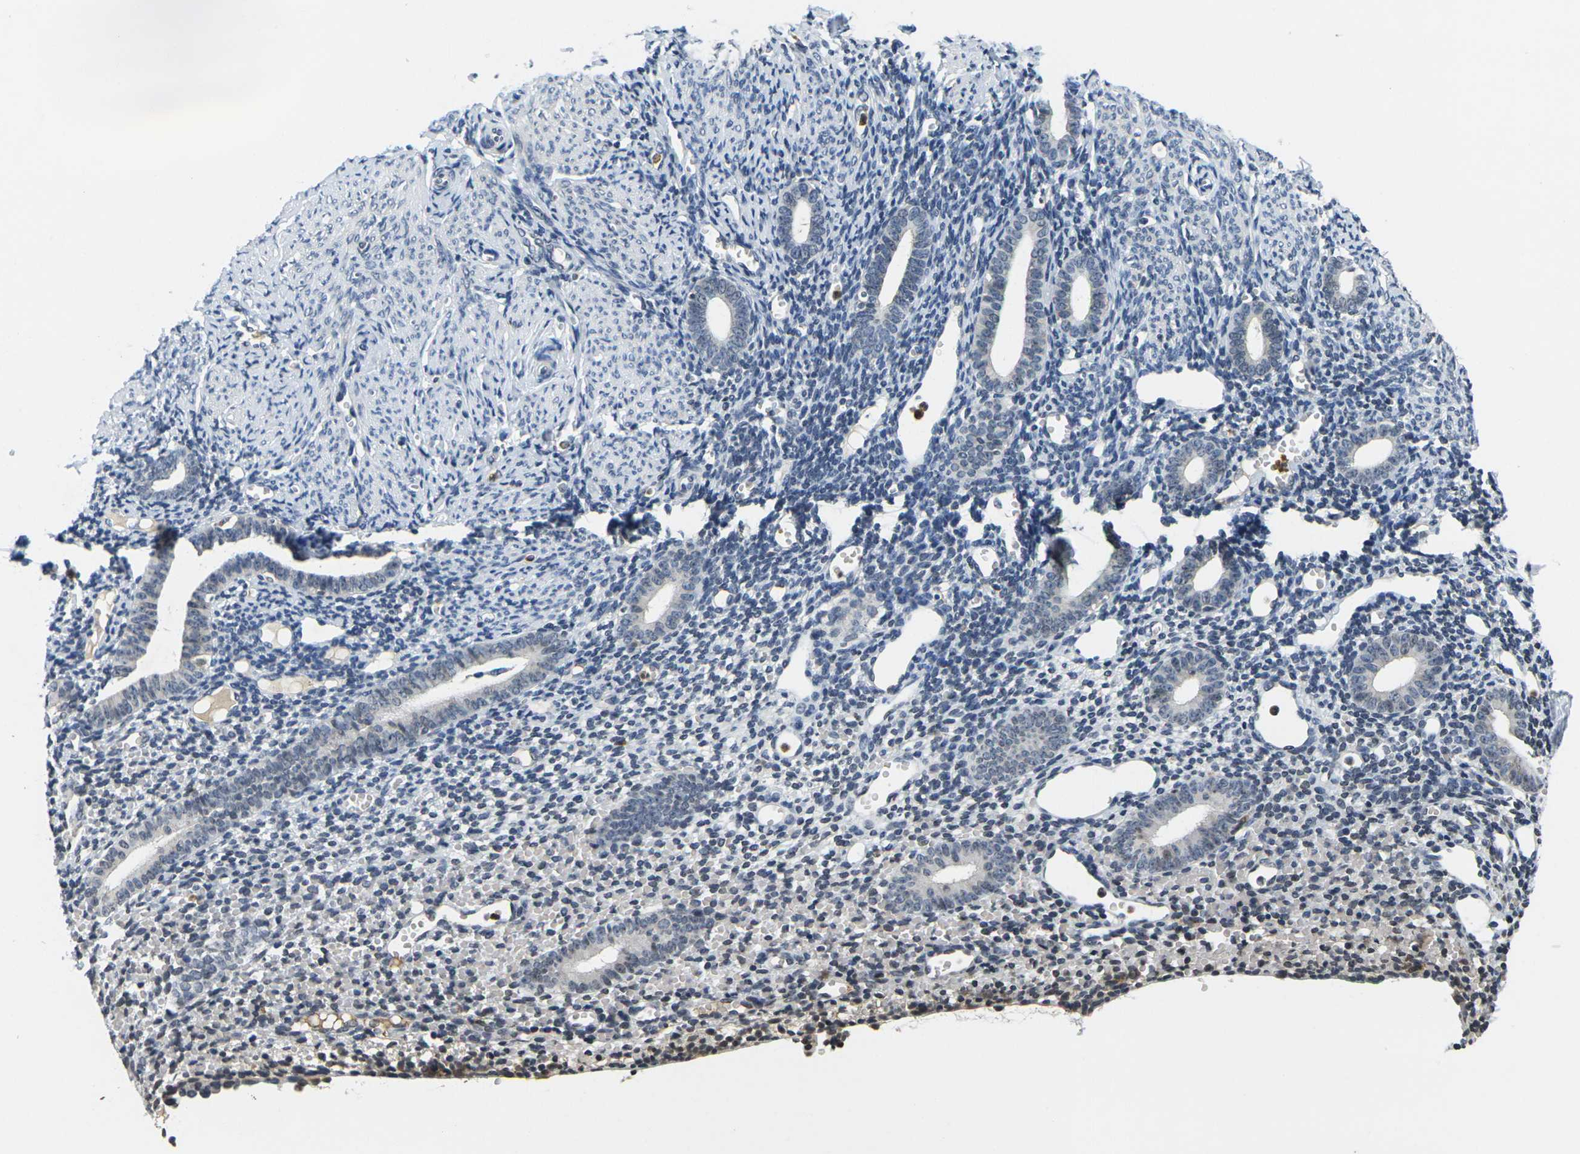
{"staining": {"intensity": "negative", "quantity": "none", "location": "none"}, "tissue": "endometrium", "cell_type": "Cells in endometrial stroma", "image_type": "normal", "snomed": [{"axis": "morphology", "description": "Normal tissue, NOS"}, {"axis": "topography", "description": "Endometrium"}], "caption": "Immunohistochemical staining of benign endometrium demonstrates no significant positivity in cells in endometrial stroma.", "gene": "C1QC", "patient": {"sex": "female", "age": 50}}